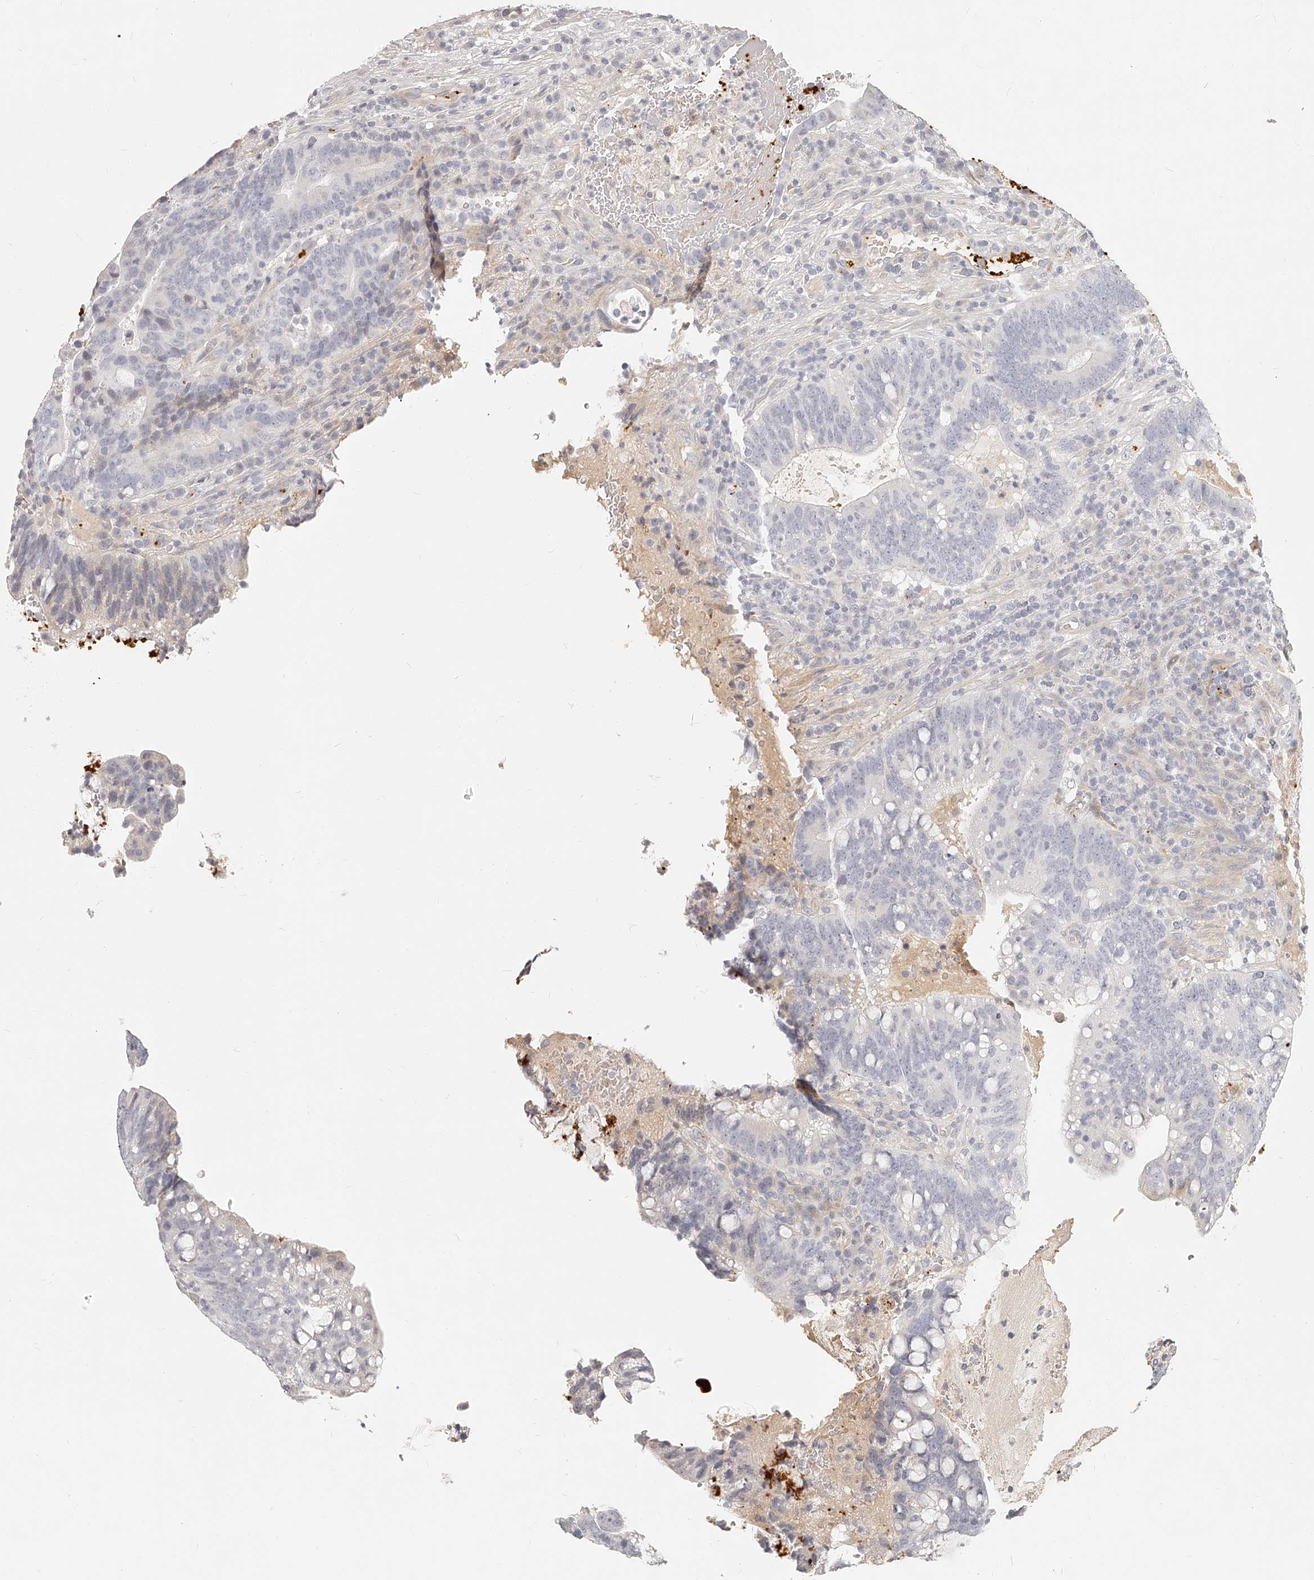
{"staining": {"intensity": "negative", "quantity": "none", "location": "none"}, "tissue": "colorectal cancer", "cell_type": "Tumor cells", "image_type": "cancer", "snomed": [{"axis": "morphology", "description": "Adenocarcinoma, NOS"}, {"axis": "topography", "description": "Colon"}], "caption": "An IHC photomicrograph of colorectal cancer is shown. There is no staining in tumor cells of colorectal cancer. (Stains: DAB immunohistochemistry with hematoxylin counter stain, Microscopy: brightfield microscopy at high magnification).", "gene": "ITGB3", "patient": {"sex": "female", "age": 66}}